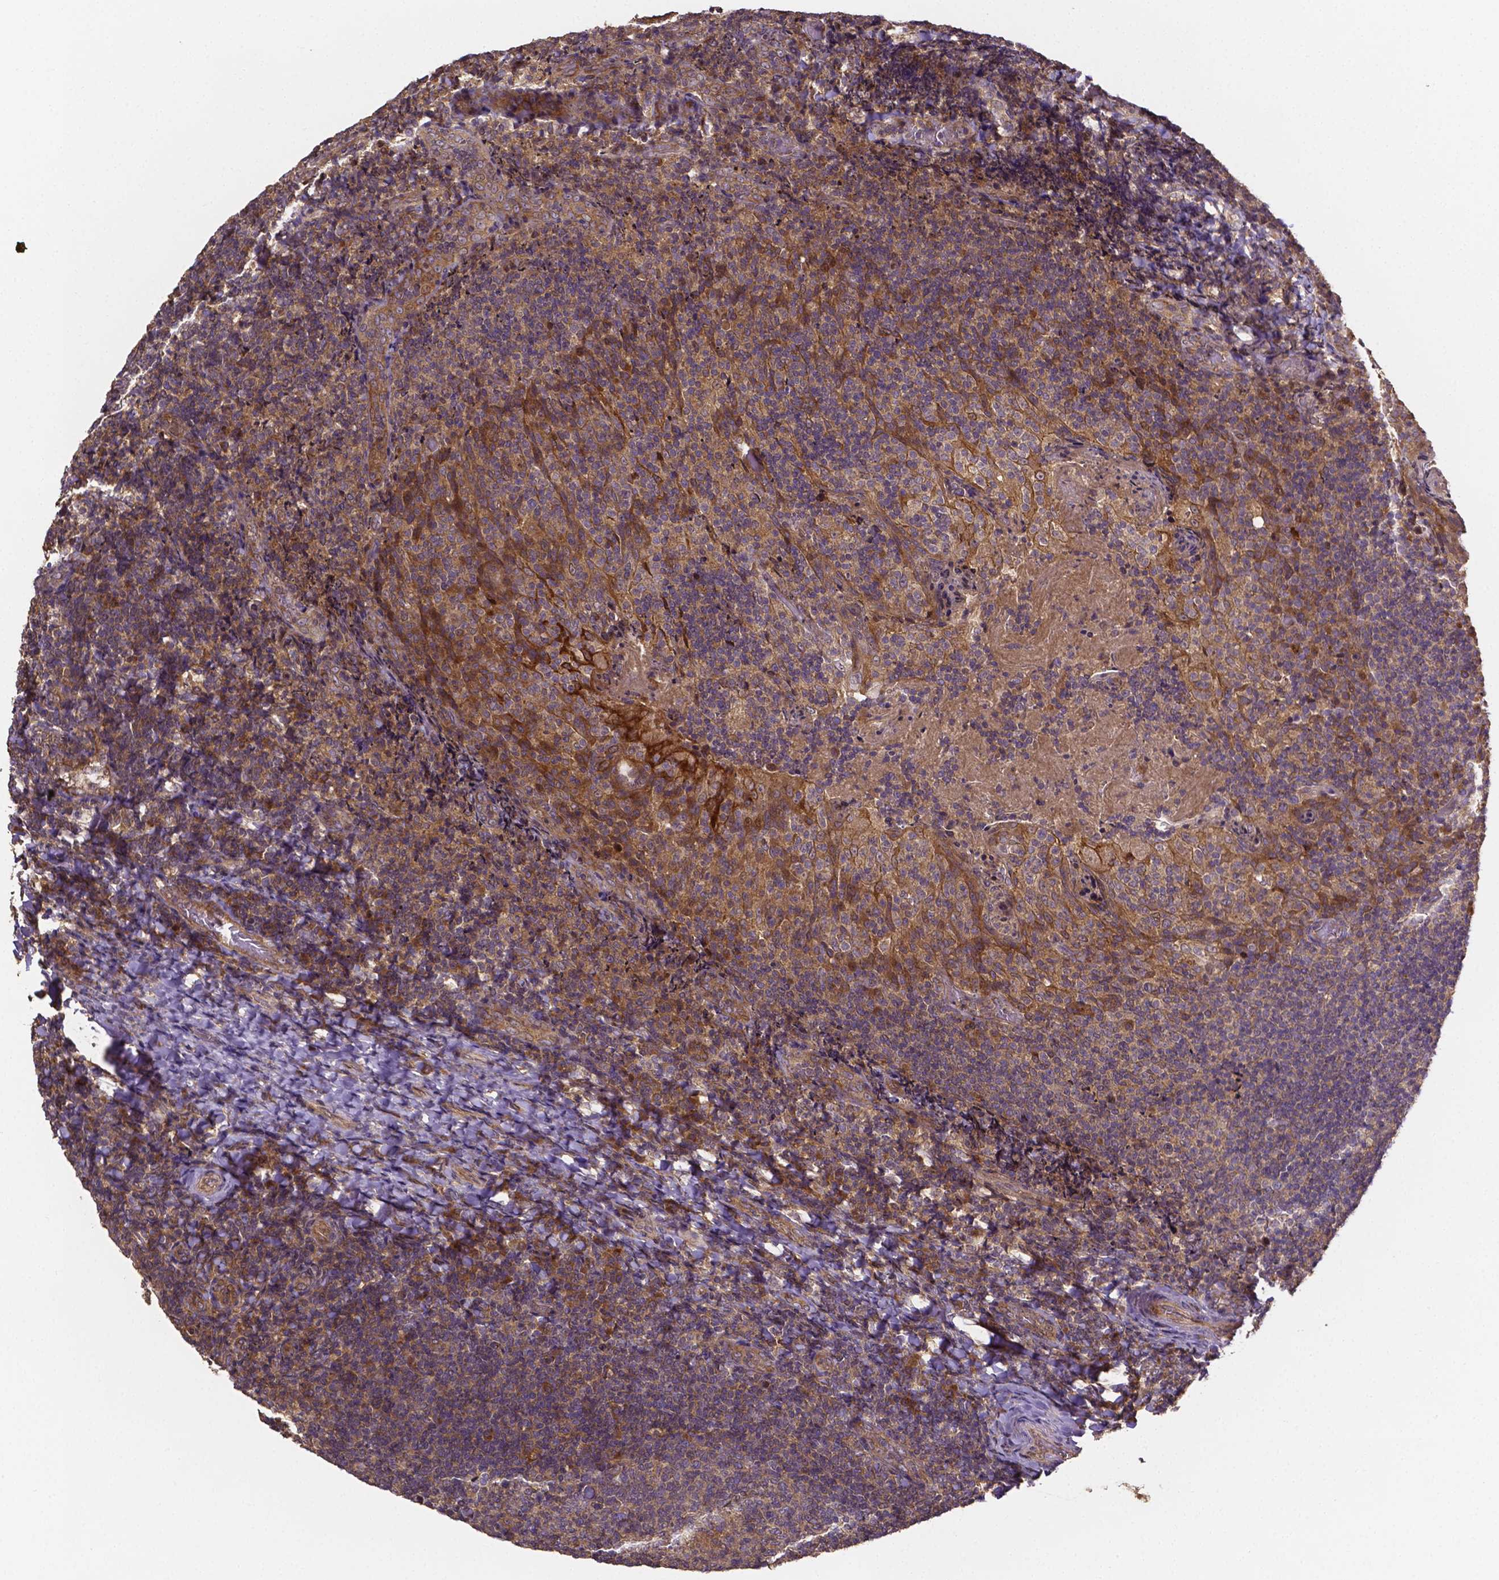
{"staining": {"intensity": "negative", "quantity": "none", "location": "none"}, "tissue": "tonsil", "cell_type": "Germinal center cells", "image_type": "normal", "snomed": [{"axis": "morphology", "description": "Normal tissue, NOS"}, {"axis": "topography", "description": "Tonsil"}], "caption": "DAB immunohistochemical staining of normal tonsil reveals no significant expression in germinal center cells.", "gene": "RNF123", "patient": {"sex": "female", "age": 10}}